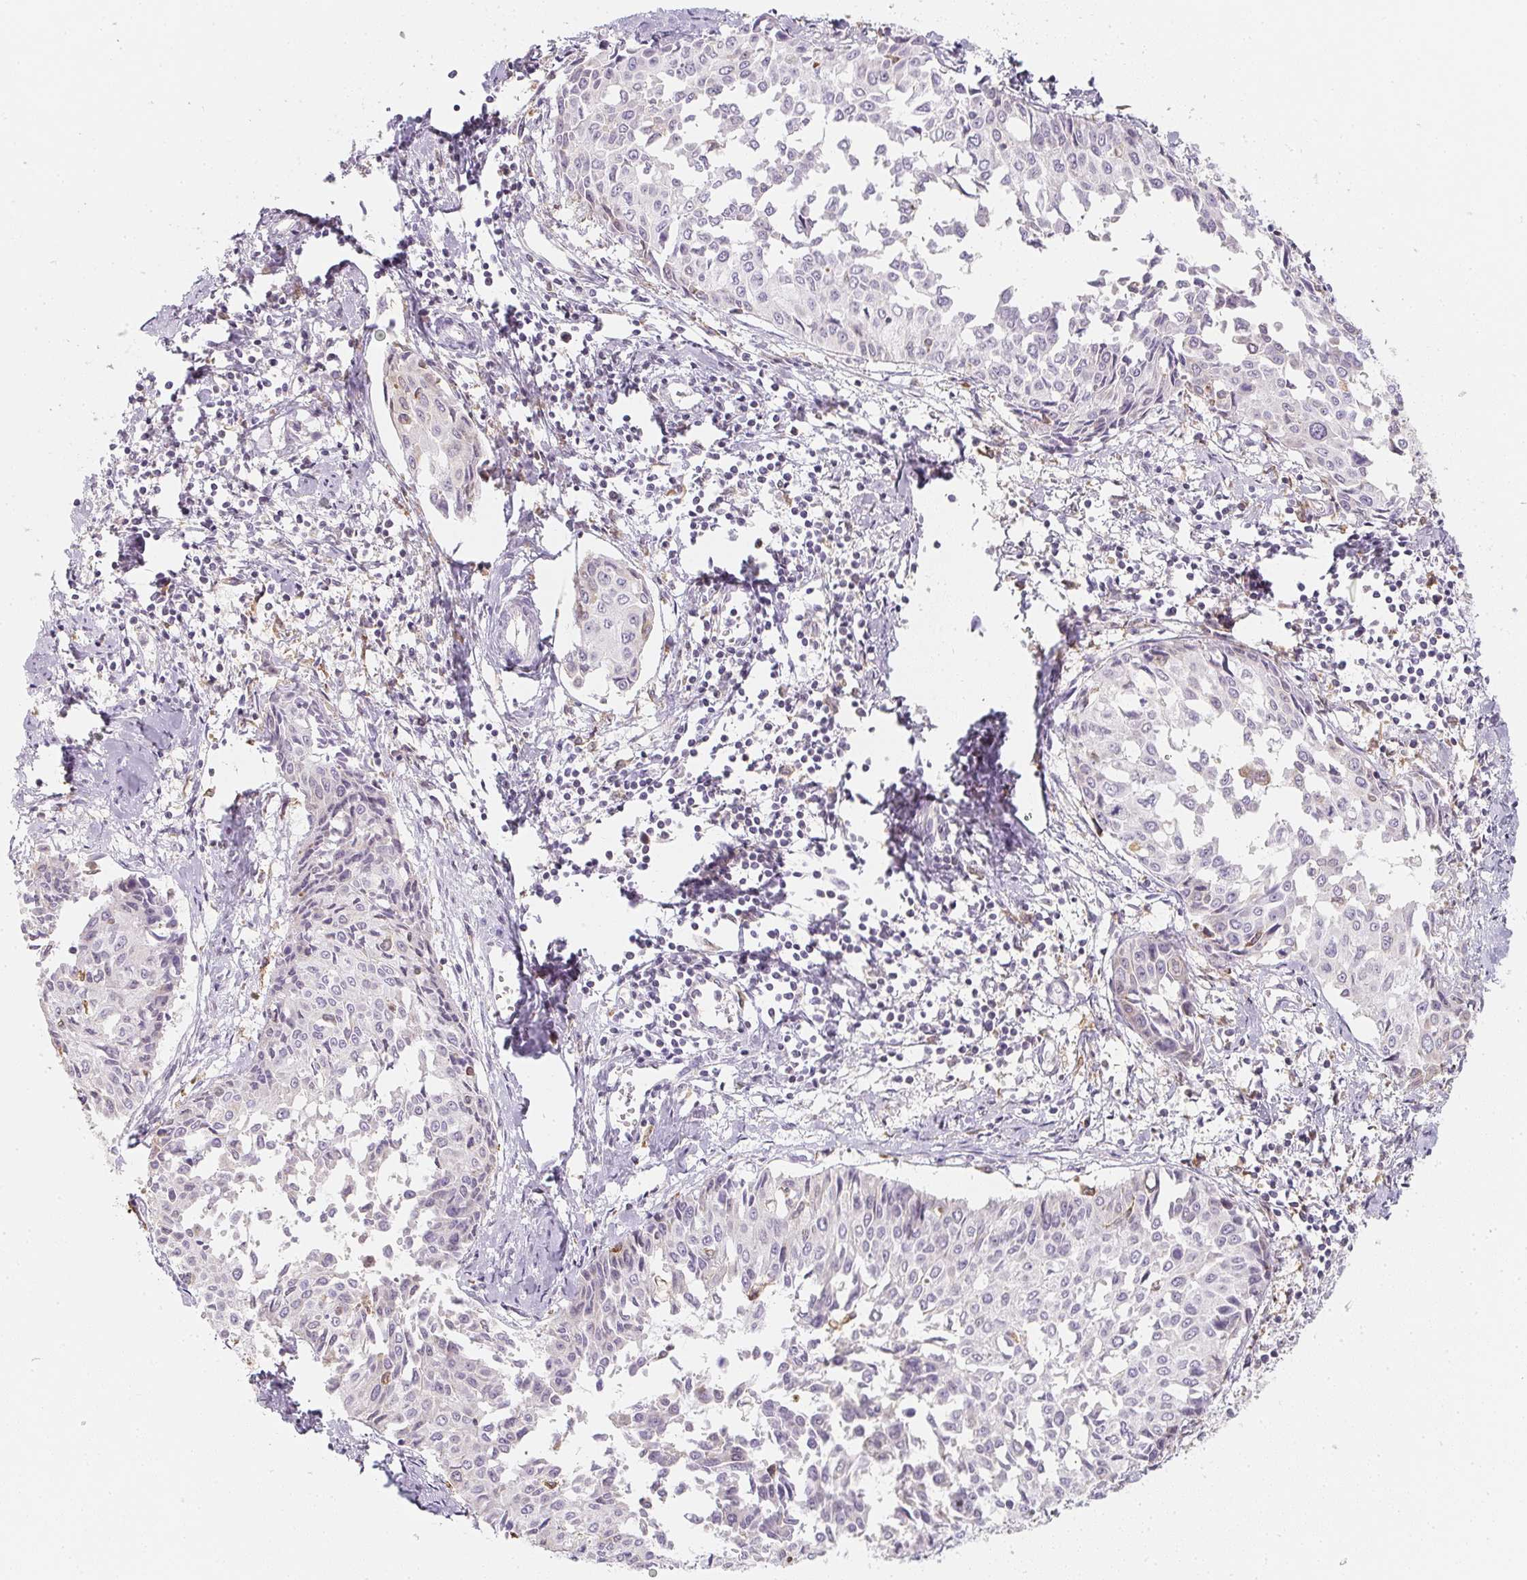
{"staining": {"intensity": "negative", "quantity": "none", "location": "none"}, "tissue": "cervical cancer", "cell_type": "Tumor cells", "image_type": "cancer", "snomed": [{"axis": "morphology", "description": "Squamous cell carcinoma, NOS"}, {"axis": "topography", "description": "Cervix"}], "caption": "Histopathology image shows no significant protein expression in tumor cells of cervical squamous cell carcinoma. (IHC, brightfield microscopy, high magnification).", "gene": "SOAT1", "patient": {"sex": "female", "age": 50}}